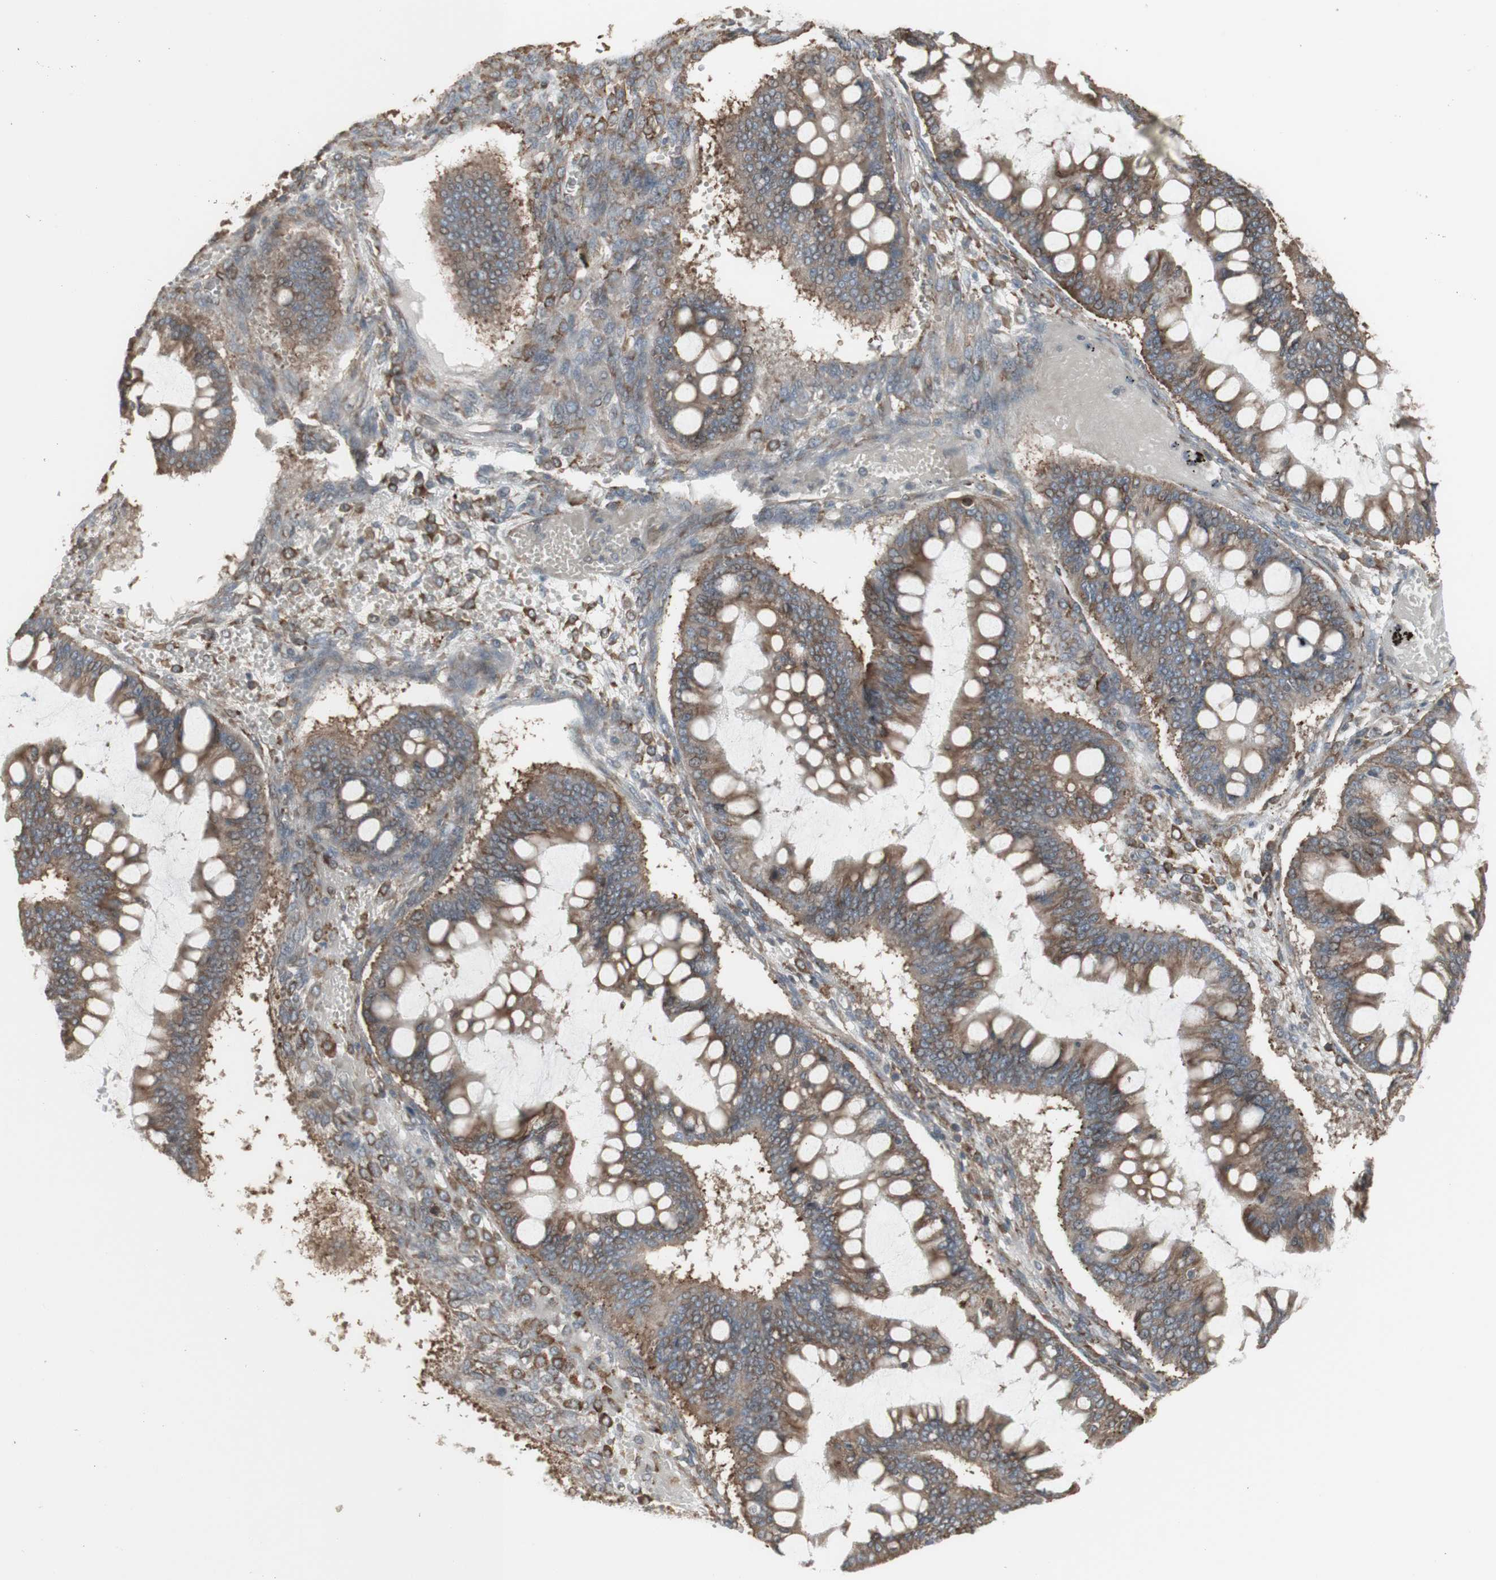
{"staining": {"intensity": "weak", "quantity": ">75%", "location": "cytoplasmic/membranous"}, "tissue": "ovarian cancer", "cell_type": "Tumor cells", "image_type": "cancer", "snomed": [{"axis": "morphology", "description": "Cystadenocarcinoma, mucinous, NOS"}, {"axis": "topography", "description": "Ovary"}], "caption": "Tumor cells demonstrate low levels of weak cytoplasmic/membranous staining in about >75% of cells in human ovarian cancer (mucinous cystadenocarcinoma).", "gene": "FKBP3", "patient": {"sex": "female", "age": 73}}